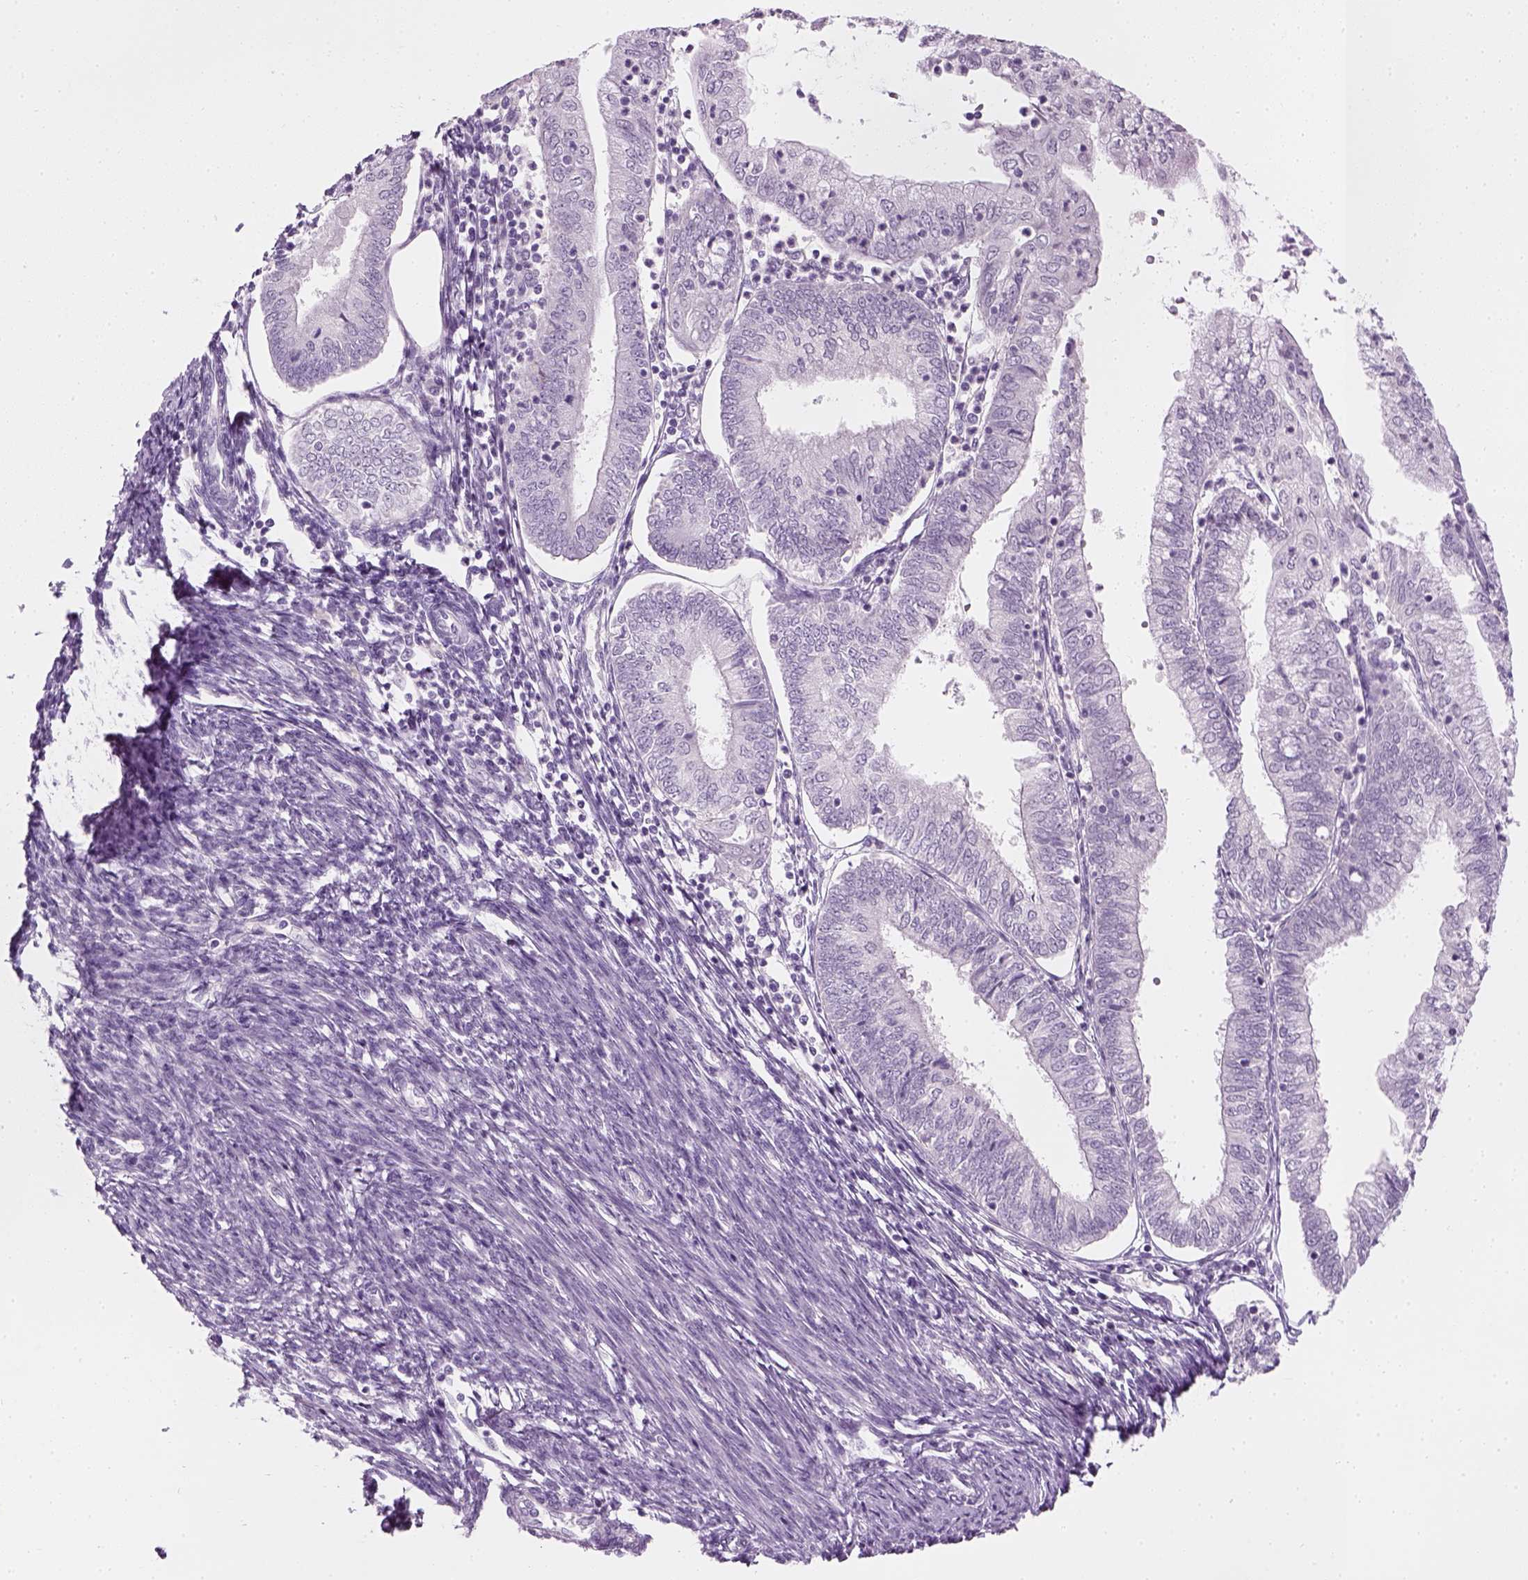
{"staining": {"intensity": "negative", "quantity": "none", "location": "none"}, "tissue": "endometrial cancer", "cell_type": "Tumor cells", "image_type": "cancer", "snomed": [{"axis": "morphology", "description": "Adenocarcinoma, NOS"}, {"axis": "topography", "description": "Endometrium"}], "caption": "A high-resolution micrograph shows immunohistochemistry staining of endometrial adenocarcinoma, which demonstrates no significant expression in tumor cells. (Brightfield microscopy of DAB immunohistochemistry (IHC) at high magnification).", "gene": "TH", "patient": {"sex": "female", "age": 55}}